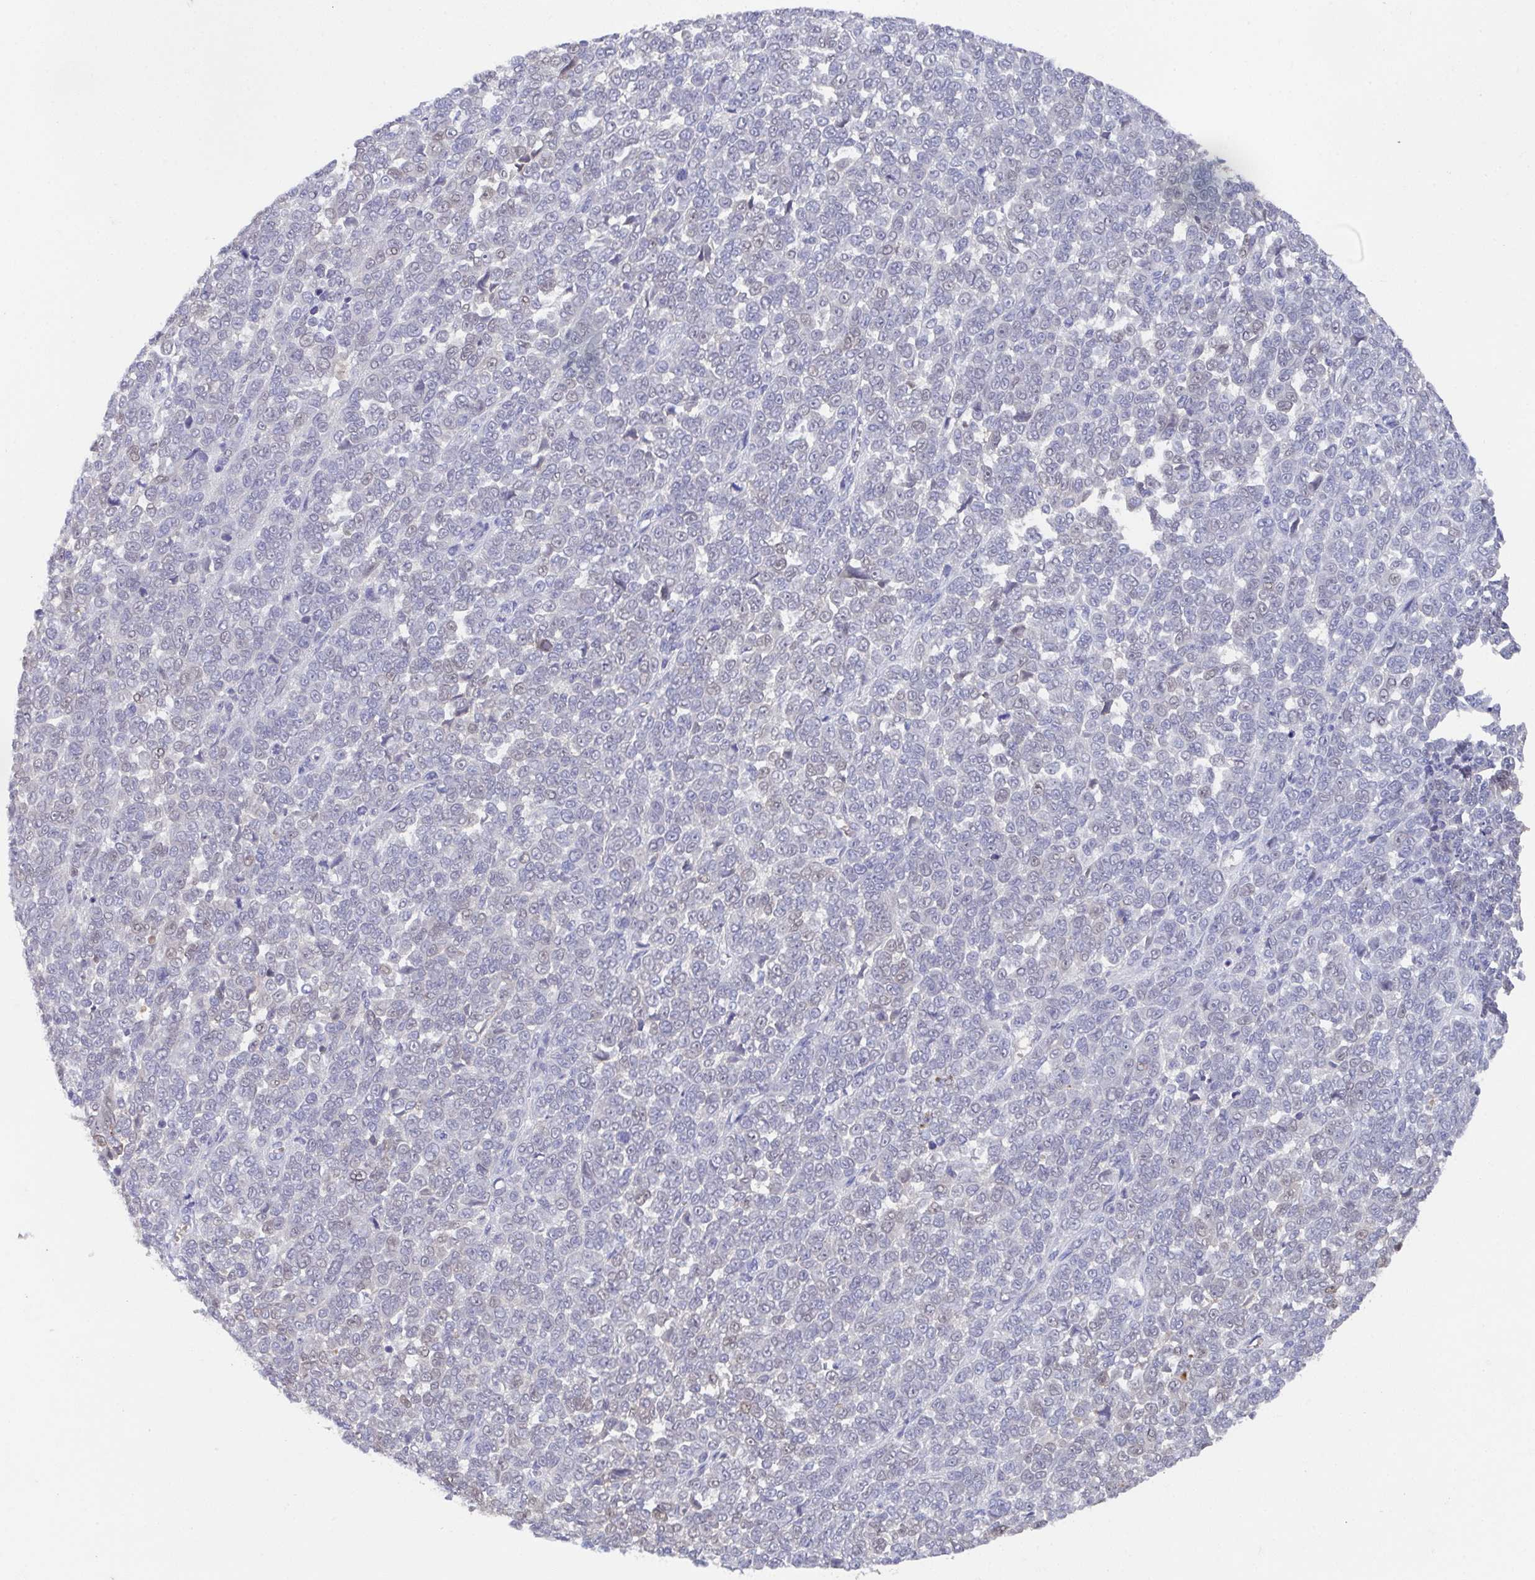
{"staining": {"intensity": "negative", "quantity": "none", "location": "none"}, "tissue": "melanoma", "cell_type": "Tumor cells", "image_type": "cancer", "snomed": [{"axis": "morphology", "description": "Malignant melanoma, NOS"}, {"axis": "topography", "description": "Skin"}], "caption": "There is no significant staining in tumor cells of melanoma. (DAB immunohistochemistry, high magnification).", "gene": "SSC4D", "patient": {"sex": "female", "age": 95}}